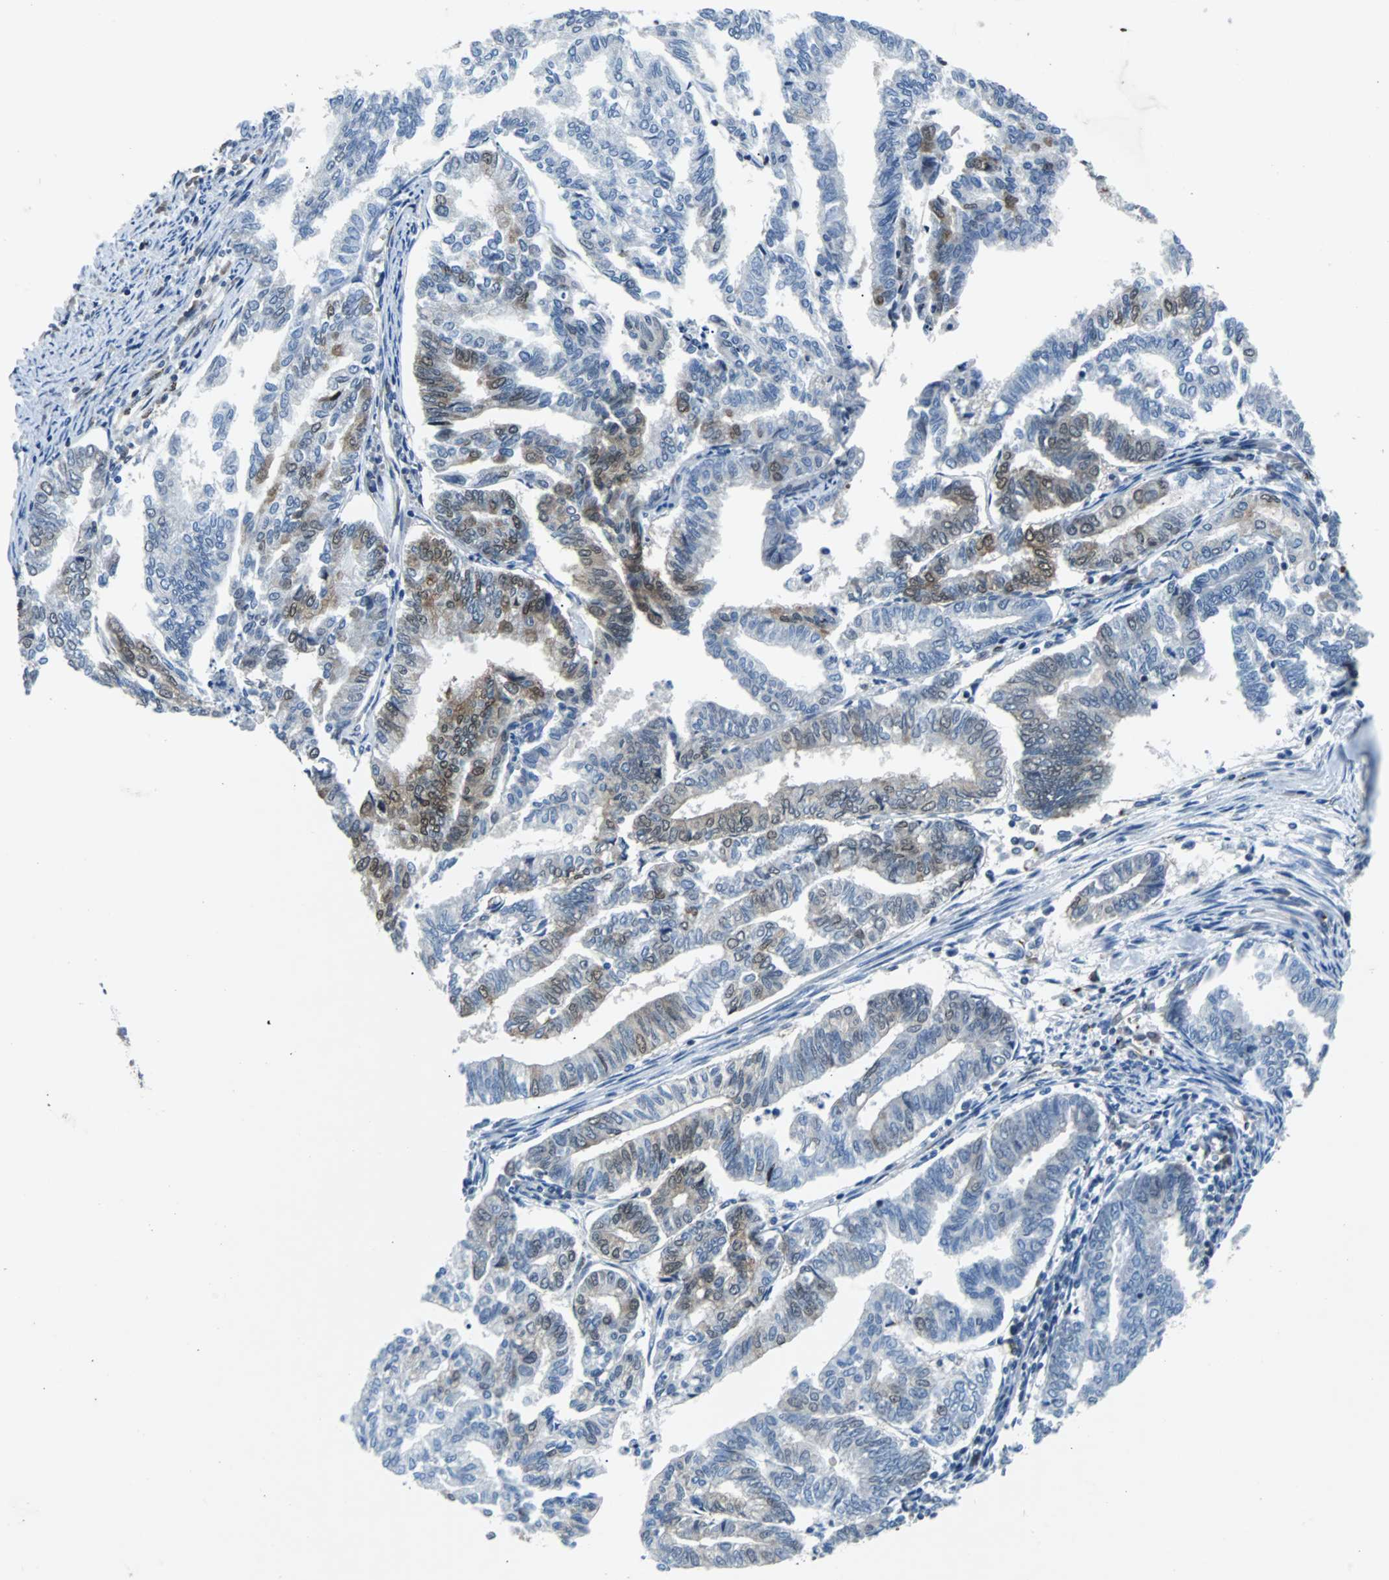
{"staining": {"intensity": "moderate", "quantity": "25%-75%", "location": "cytoplasmic/membranous,nuclear"}, "tissue": "endometrial cancer", "cell_type": "Tumor cells", "image_type": "cancer", "snomed": [{"axis": "morphology", "description": "Adenocarcinoma, NOS"}, {"axis": "topography", "description": "Endometrium"}], "caption": "This photomicrograph demonstrates immunohistochemistry staining of human adenocarcinoma (endometrial), with medium moderate cytoplasmic/membranous and nuclear expression in about 25%-75% of tumor cells.", "gene": "MAP2K6", "patient": {"sex": "female", "age": 79}}